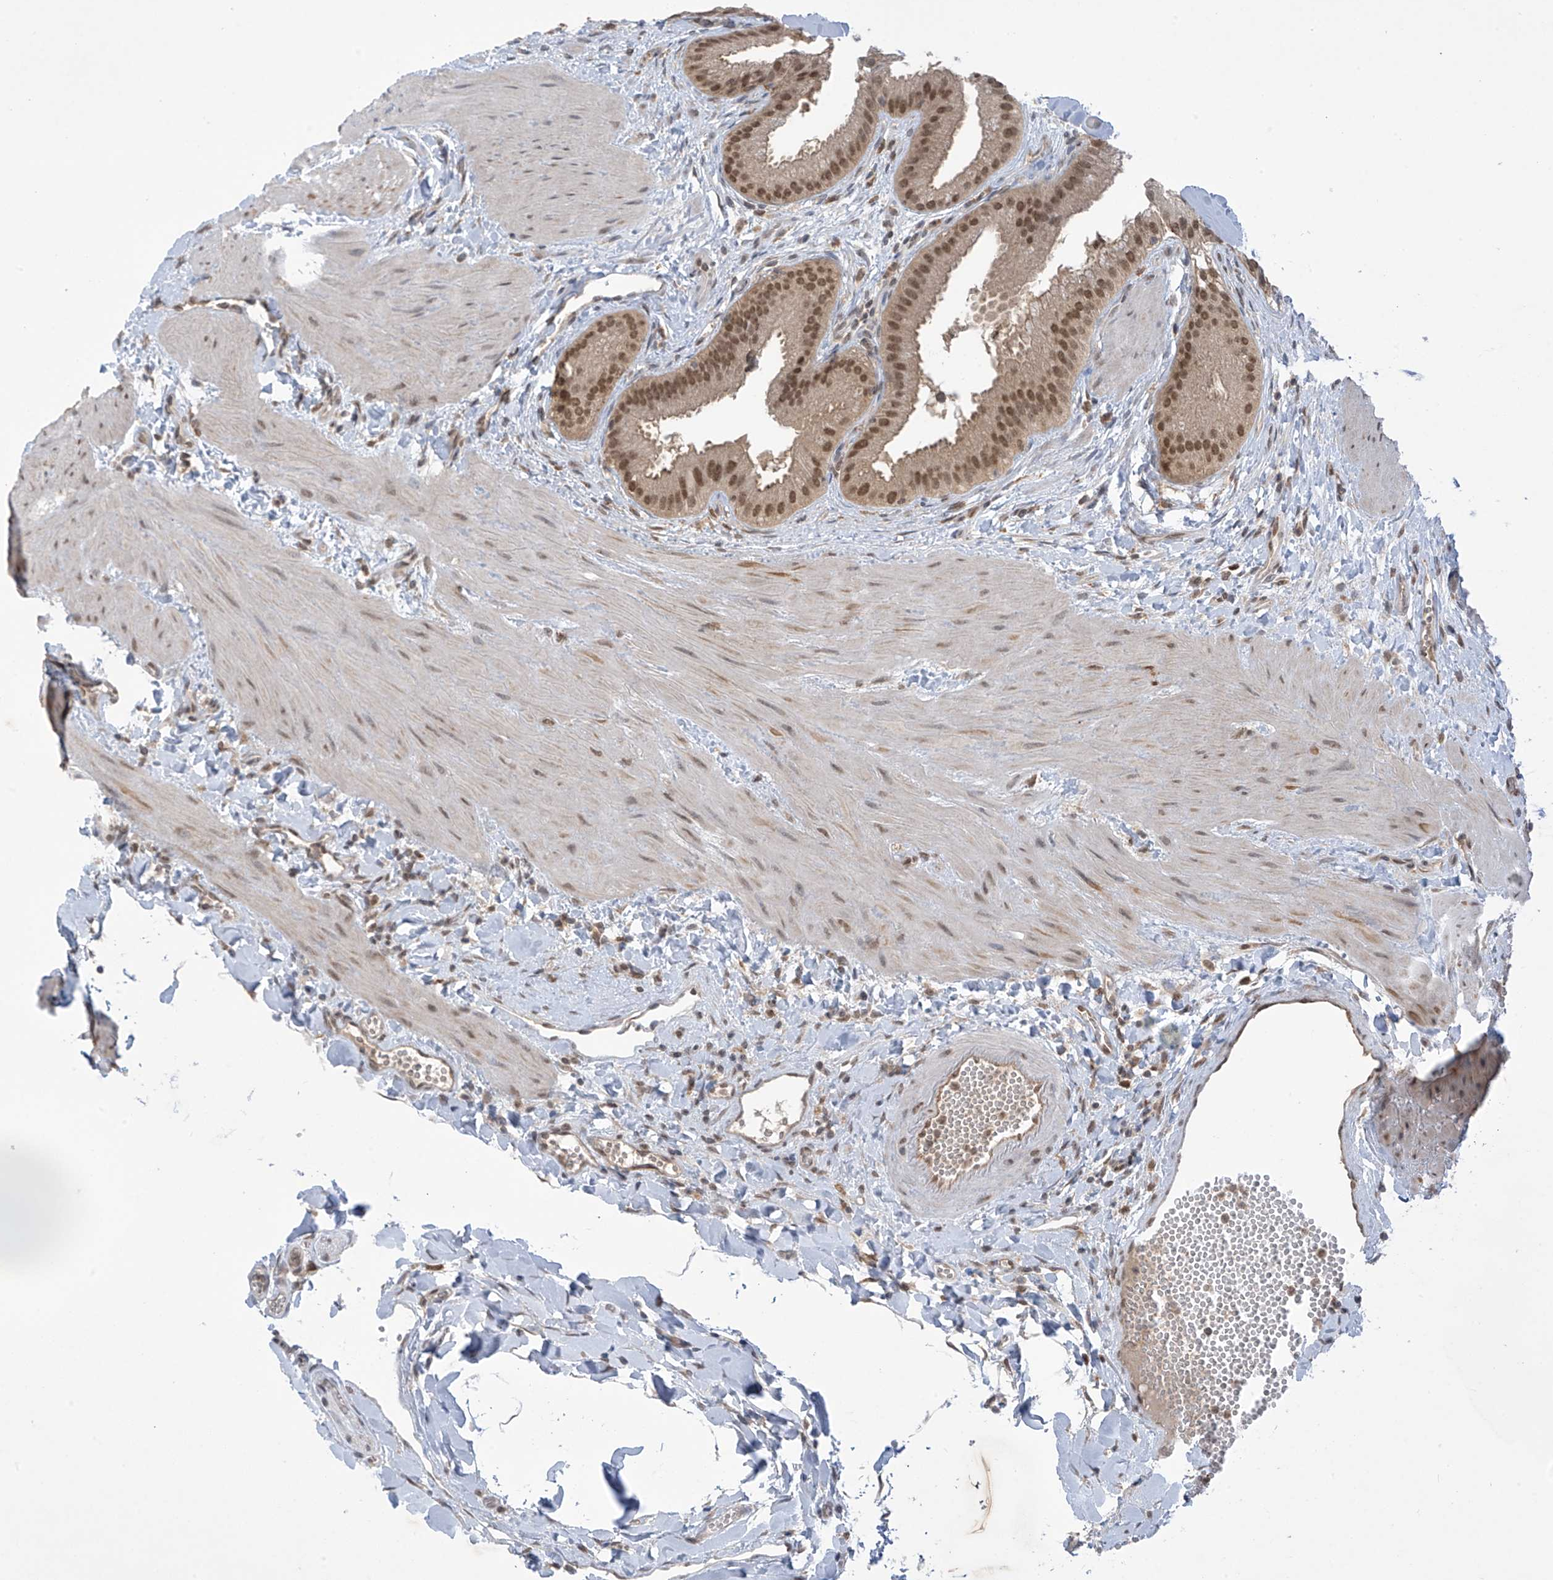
{"staining": {"intensity": "moderate", "quantity": ">75%", "location": "cytoplasmic/membranous,nuclear"}, "tissue": "gallbladder", "cell_type": "Glandular cells", "image_type": "normal", "snomed": [{"axis": "morphology", "description": "Normal tissue, NOS"}, {"axis": "topography", "description": "Gallbladder"}], "caption": "Immunohistochemistry (DAB) staining of unremarkable gallbladder demonstrates moderate cytoplasmic/membranous,nuclear protein expression in approximately >75% of glandular cells.", "gene": "LCOR", "patient": {"sex": "male", "age": 55}}